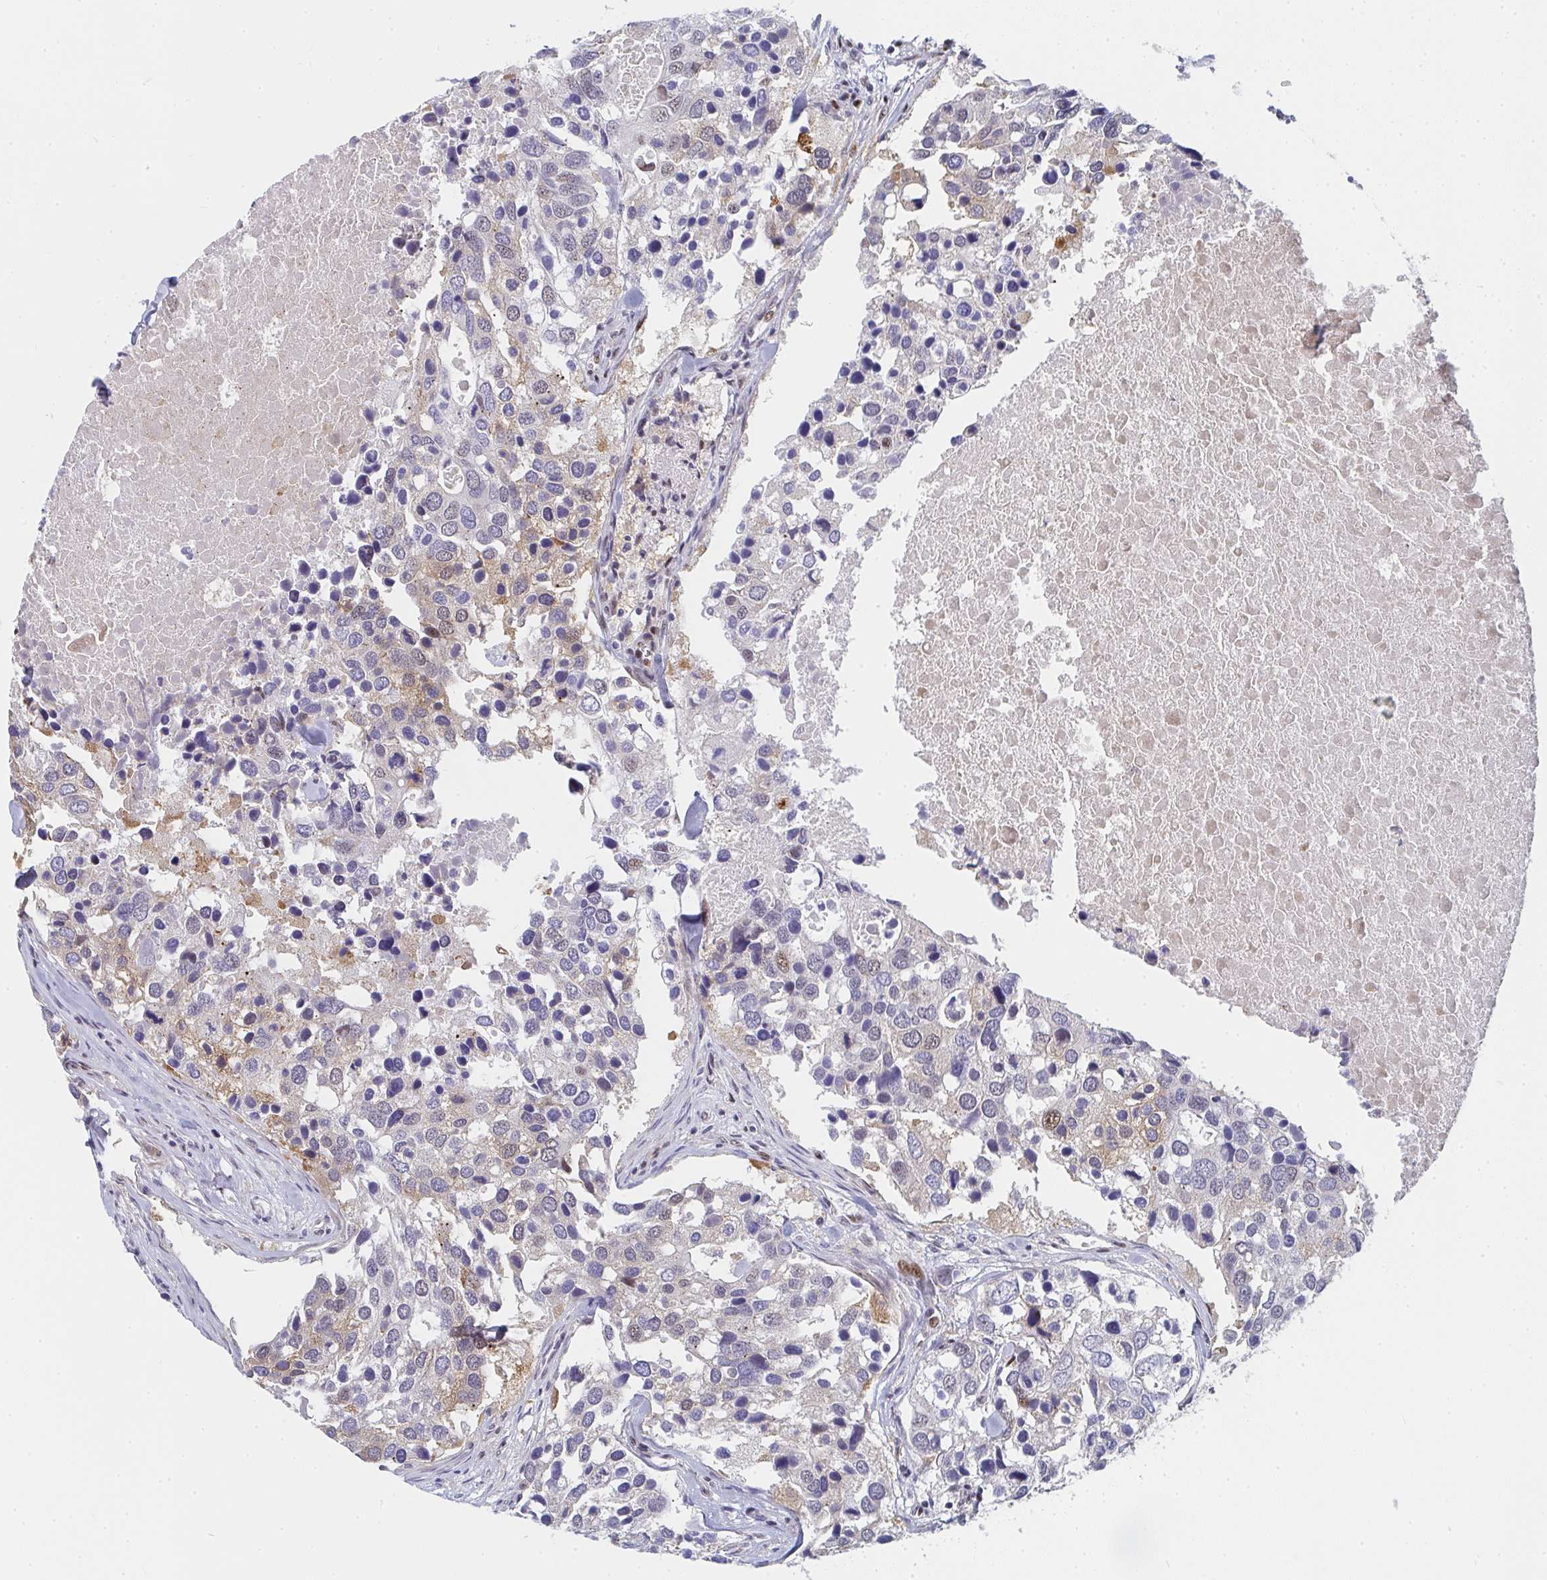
{"staining": {"intensity": "moderate", "quantity": "25%-75%", "location": "cytoplasmic/membranous,nuclear"}, "tissue": "breast cancer", "cell_type": "Tumor cells", "image_type": "cancer", "snomed": [{"axis": "morphology", "description": "Duct carcinoma"}, {"axis": "topography", "description": "Breast"}], "caption": "A brown stain labels moderate cytoplasmic/membranous and nuclear positivity of a protein in human breast infiltrating ductal carcinoma tumor cells.", "gene": "ZIC3", "patient": {"sex": "female", "age": 83}}